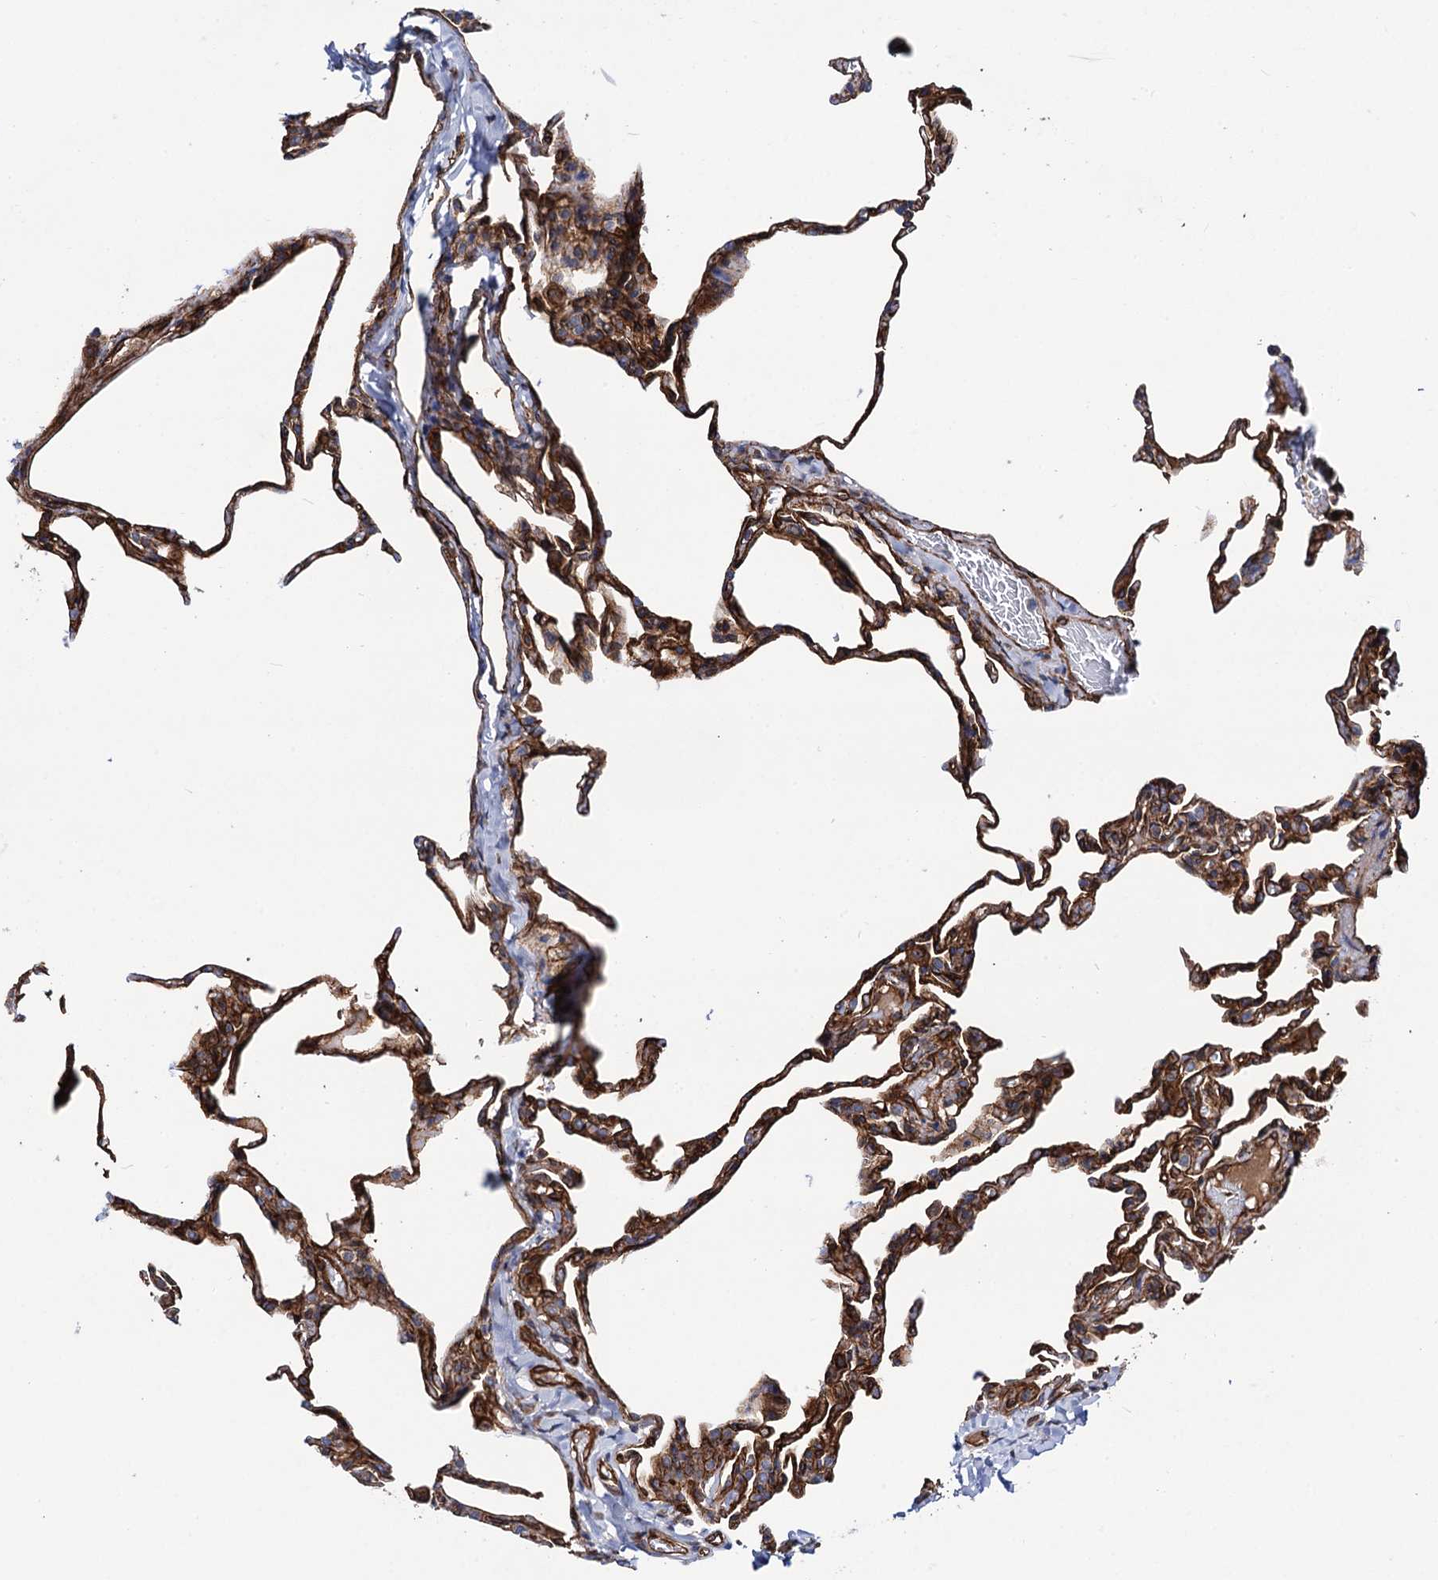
{"staining": {"intensity": "moderate", "quantity": ">75%", "location": "cytoplasmic/membranous"}, "tissue": "lung", "cell_type": "Alveolar cells", "image_type": "normal", "snomed": [{"axis": "morphology", "description": "Normal tissue, NOS"}, {"axis": "topography", "description": "Lung"}], "caption": "Brown immunohistochemical staining in unremarkable lung demonstrates moderate cytoplasmic/membranous positivity in about >75% of alveolar cells. Immunohistochemistry stains the protein of interest in brown and the nuclei are stained blue.", "gene": "CIP2A", "patient": {"sex": "male", "age": 20}}